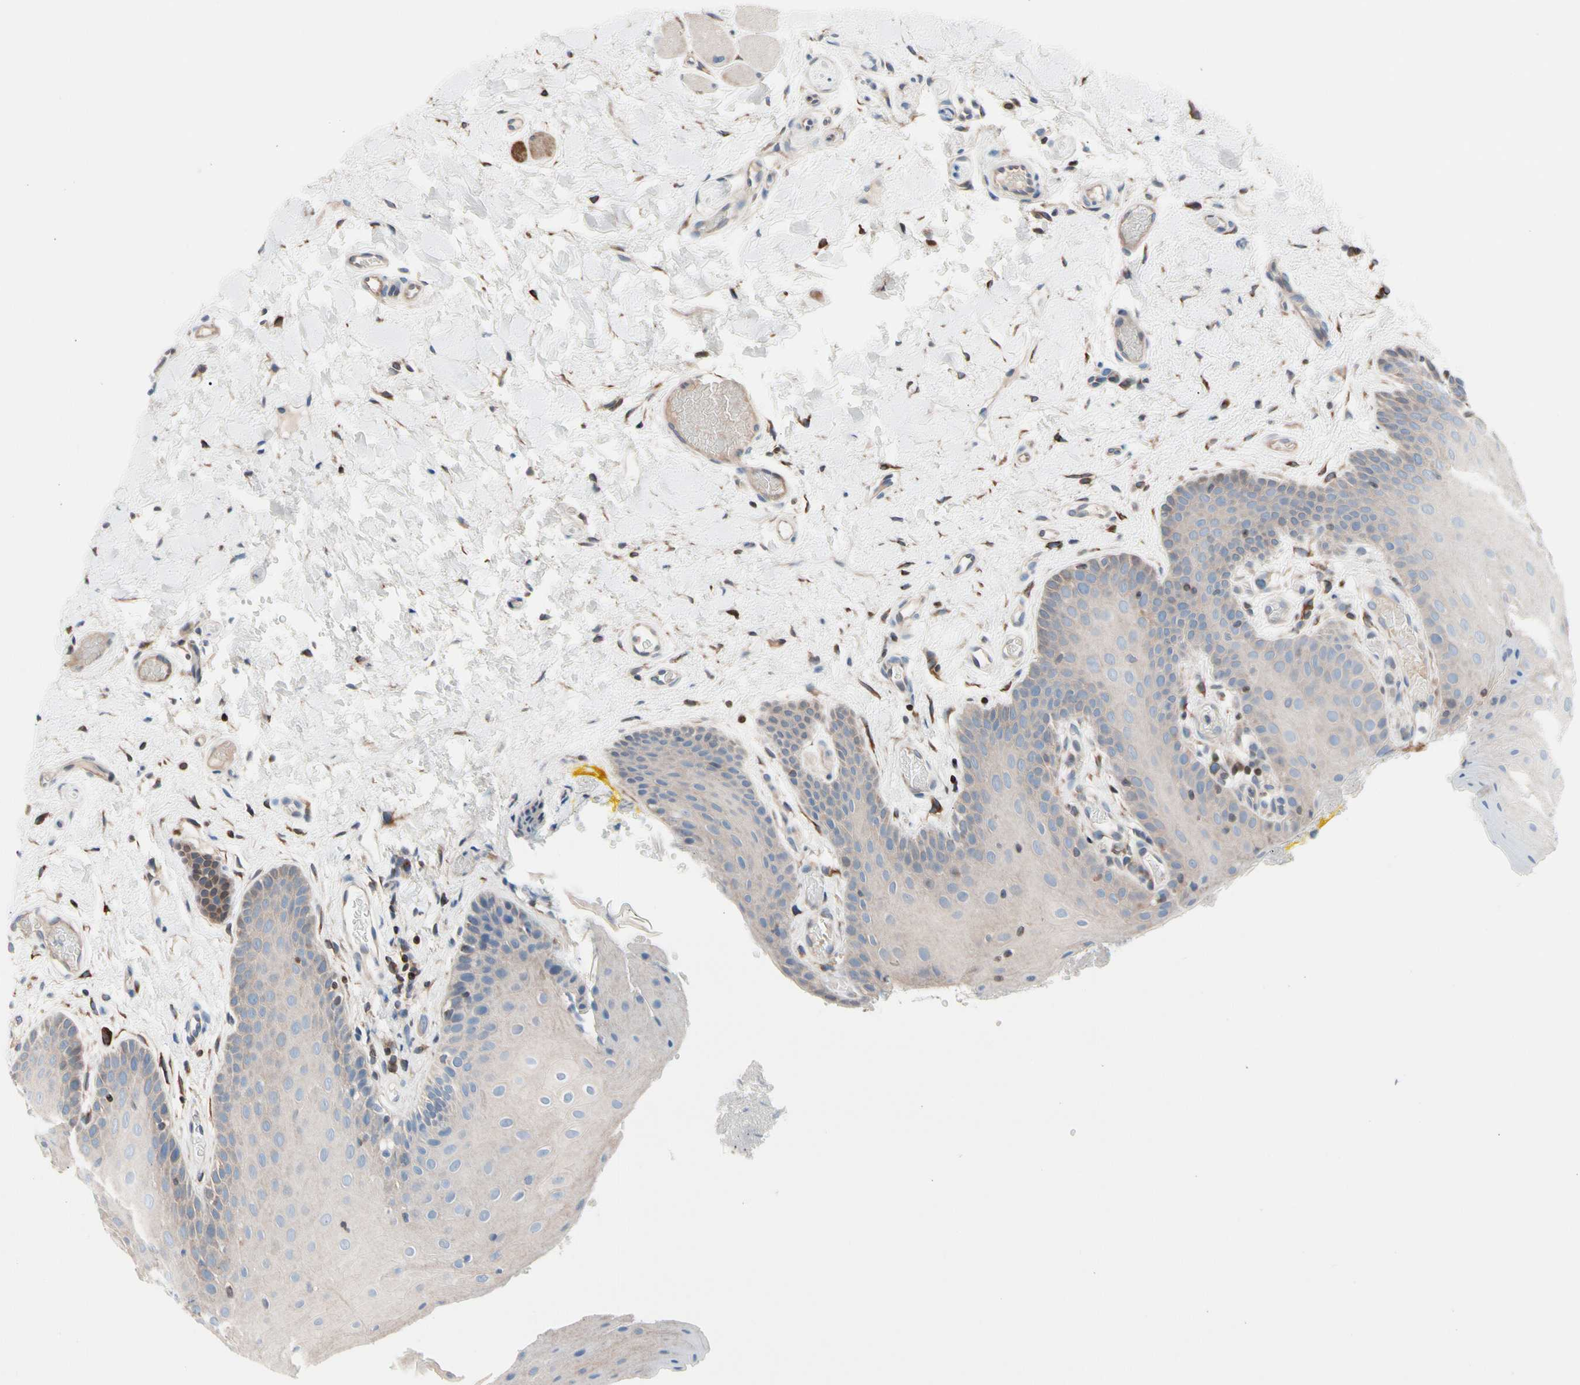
{"staining": {"intensity": "weak", "quantity": "25%-75%", "location": "cytoplasmic/membranous"}, "tissue": "oral mucosa", "cell_type": "Squamous epithelial cells", "image_type": "normal", "snomed": [{"axis": "morphology", "description": "Normal tissue, NOS"}, {"axis": "topography", "description": "Oral tissue"}], "caption": "Immunohistochemistry micrograph of unremarkable oral mucosa: human oral mucosa stained using immunohistochemistry (IHC) displays low levels of weak protein expression localized specifically in the cytoplasmic/membranous of squamous epithelial cells, appearing as a cytoplasmic/membranous brown color.", "gene": "MAP3K3", "patient": {"sex": "male", "age": 54}}